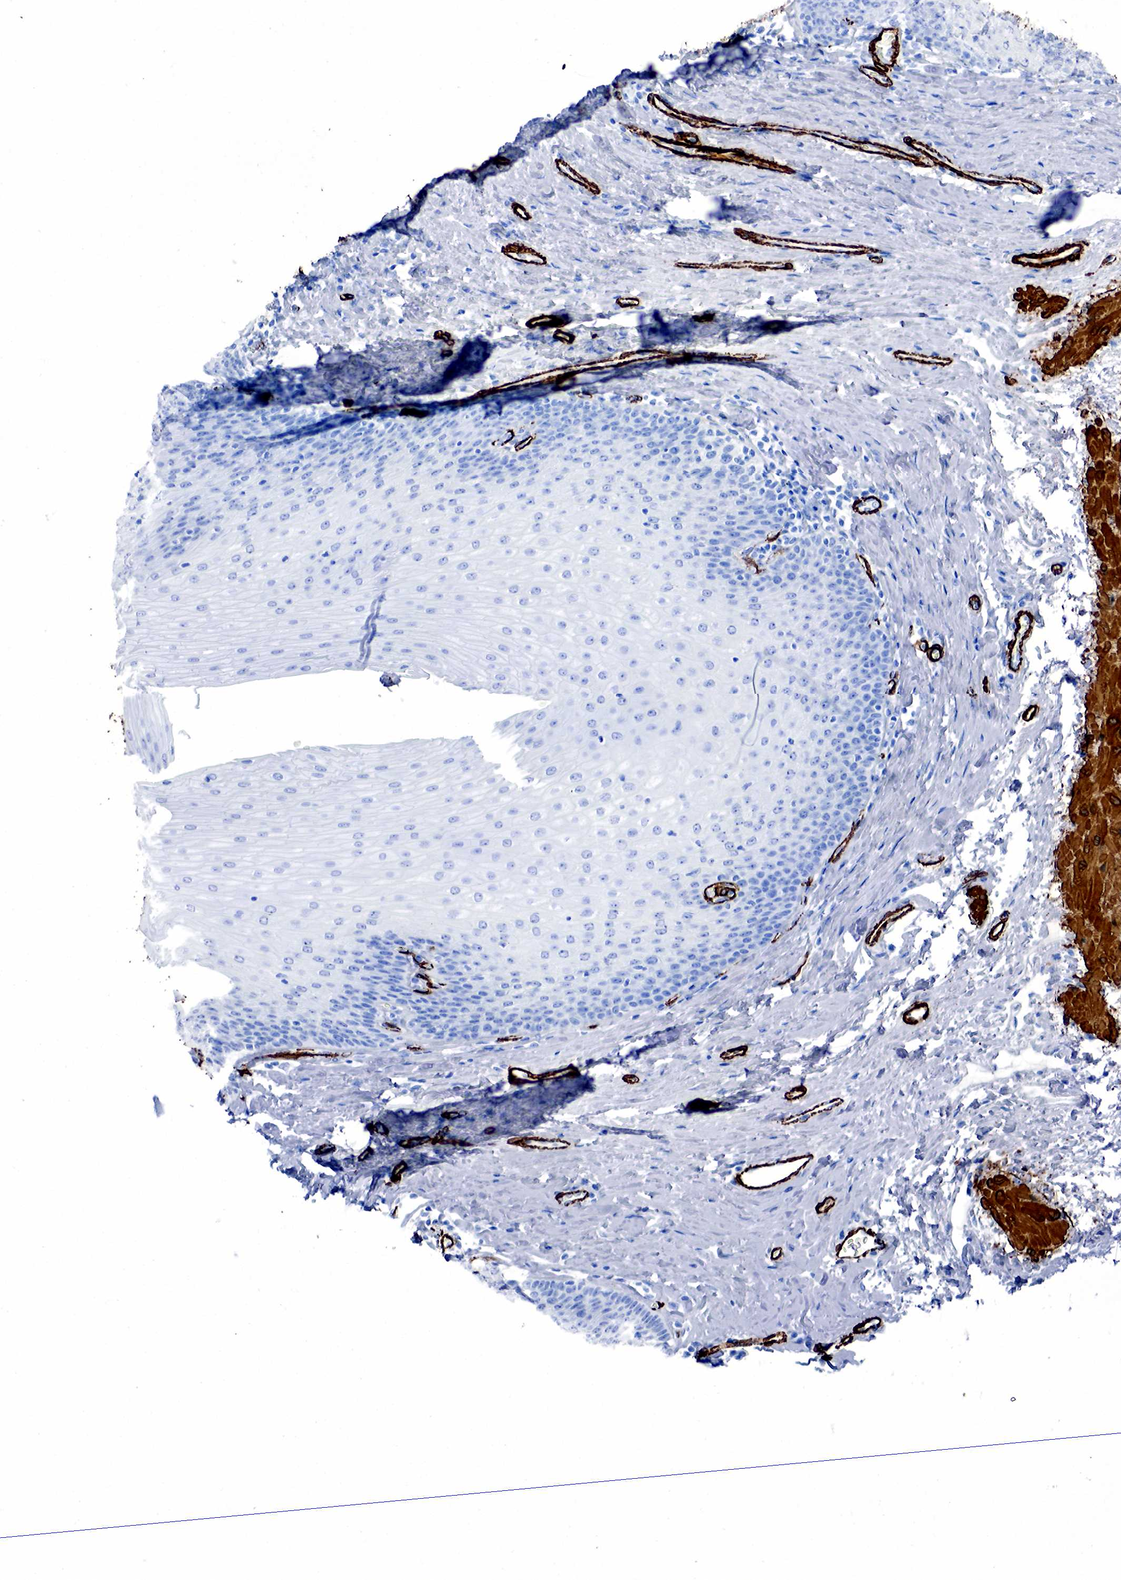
{"staining": {"intensity": "negative", "quantity": "none", "location": "none"}, "tissue": "esophagus", "cell_type": "Squamous epithelial cells", "image_type": "normal", "snomed": [{"axis": "morphology", "description": "Normal tissue, NOS"}, {"axis": "topography", "description": "Esophagus"}], "caption": "Squamous epithelial cells are negative for protein expression in normal human esophagus. The staining was performed using DAB to visualize the protein expression in brown, while the nuclei were stained in blue with hematoxylin (Magnification: 20x).", "gene": "ACTA2", "patient": {"sex": "female", "age": 61}}